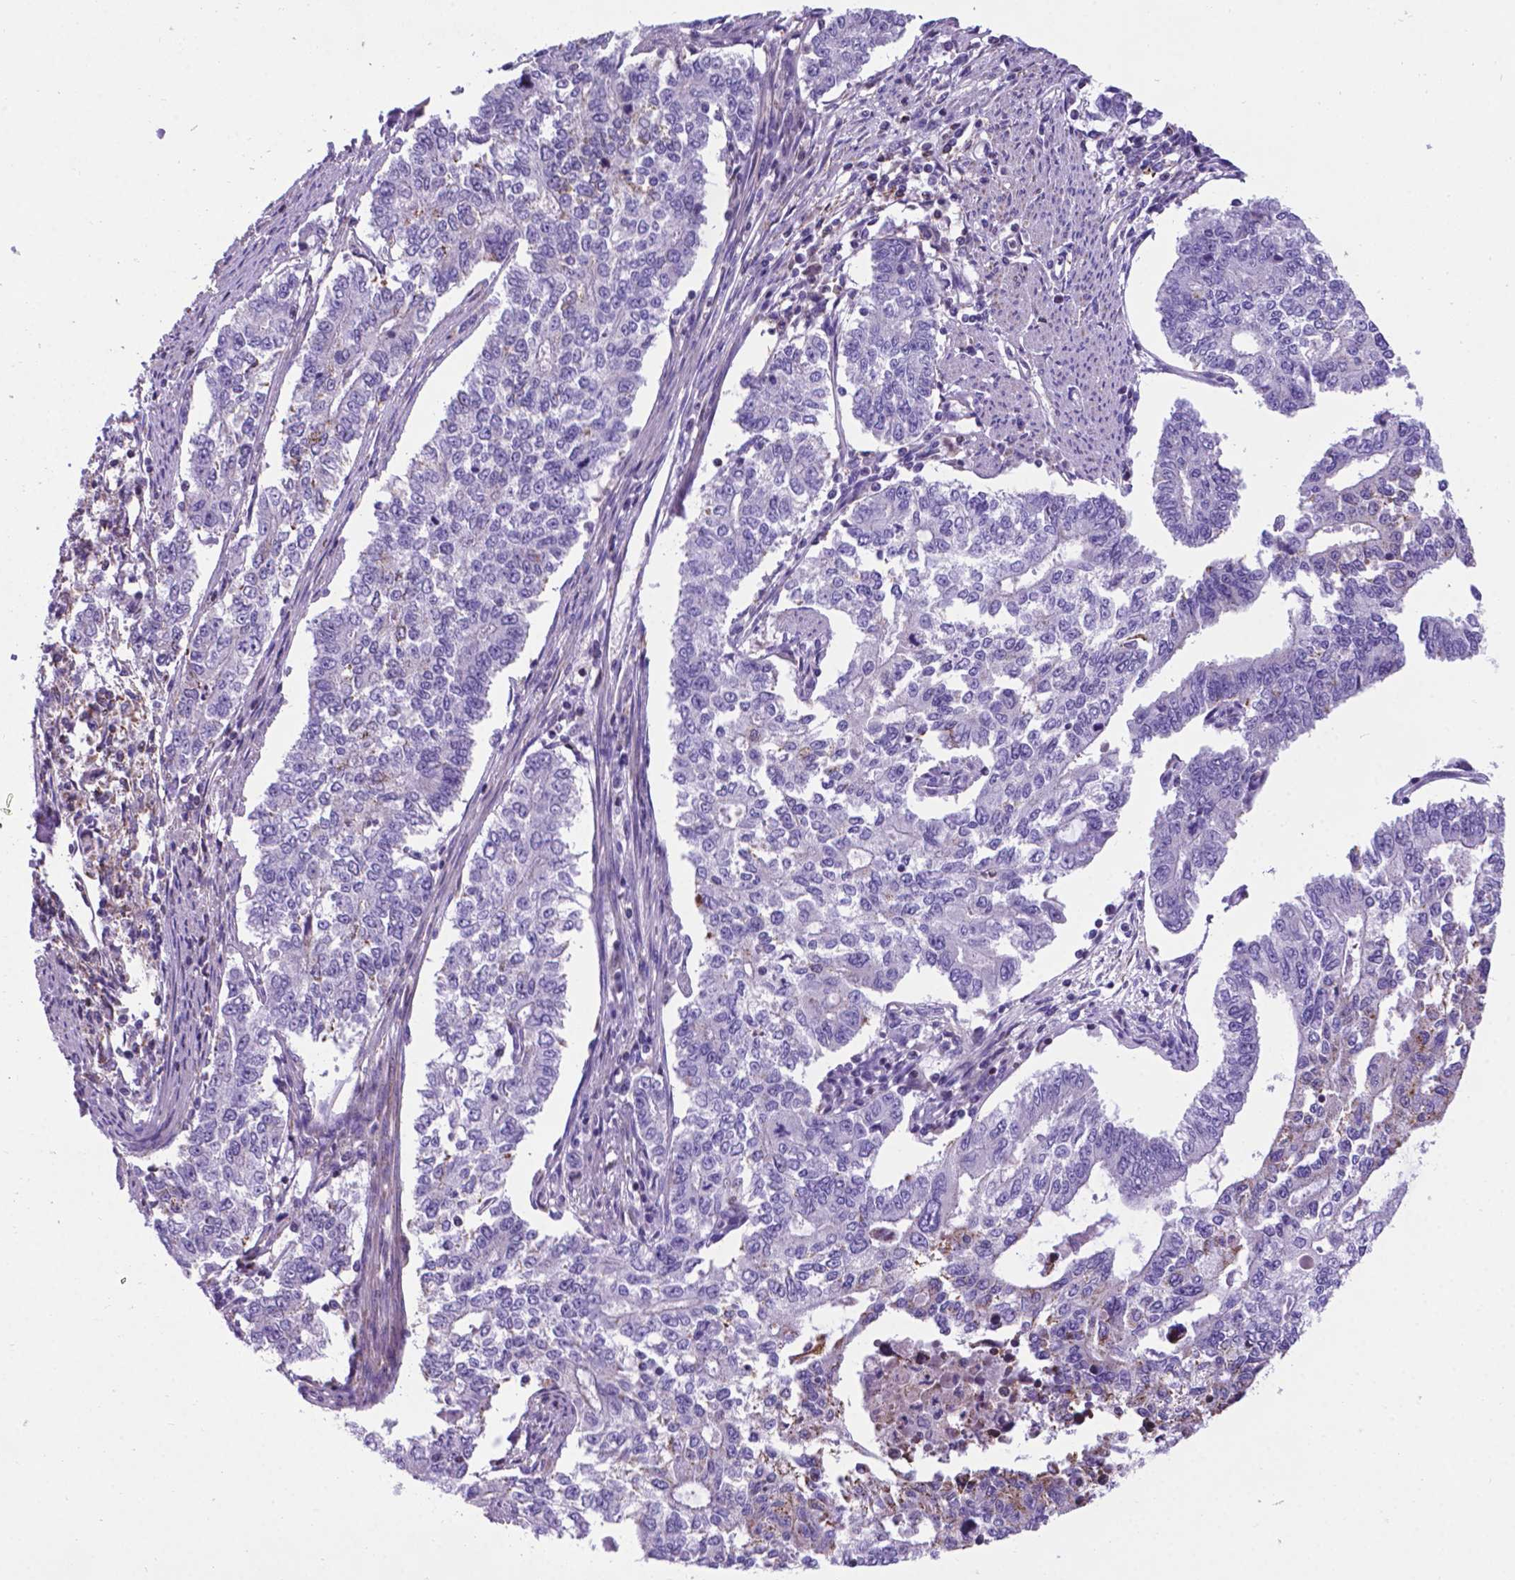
{"staining": {"intensity": "weak", "quantity": "<25%", "location": "cytoplasmic/membranous"}, "tissue": "endometrial cancer", "cell_type": "Tumor cells", "image_type": "cancer", "snomed": [{"axis": "morphology", "description": "Adenocarcinoma, NOS"}, {"axis": "topography", "description": "Uterus"}], "caption": "The histopathology image shows no staining of tumor cells in endometrial cancer. (DAB IHC, high magnification).", "gene": "POU3F3", "patient": {"sex": "female", "age": 59}}